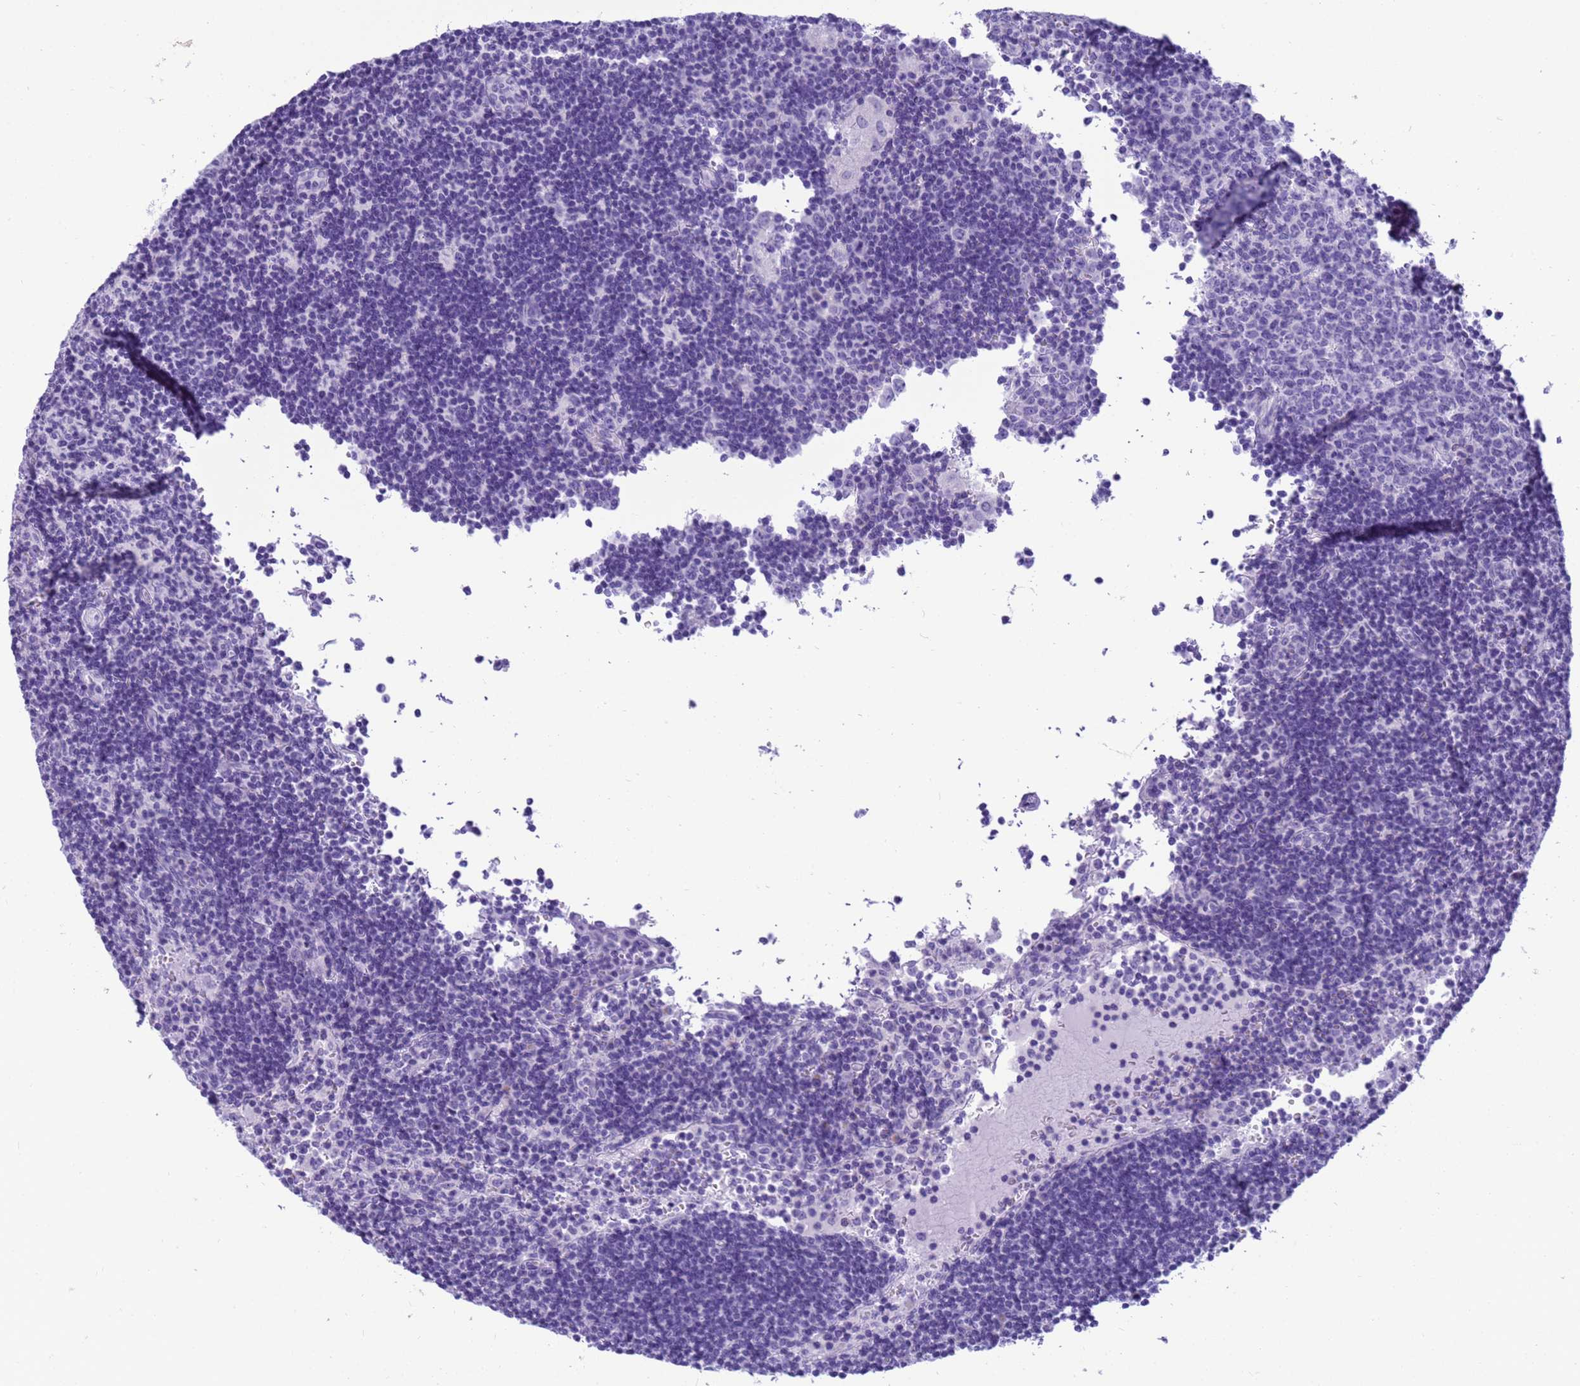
{"staining": {"intensity": "negative", "quantity": "none", "location": "none"}, "tissue": "lymph node", "cell_type": "Germinal center cells", "image_type": "normal", "snomed": [{"axis": "morphology", "description": "Normal tissue, NOS"}, {"axis": "topography", "description": "Lymph node"}], "caption": "The IHC histopathology image has no significant positivity in germinal center cells of lymph node. Brightfield microscopy of immunohistochemistry stained with DAB (brown) and hematoxylin (blue), captured at high magnification.", "gene": "STATH", "patient": {"sex": "female", "age": 32}}